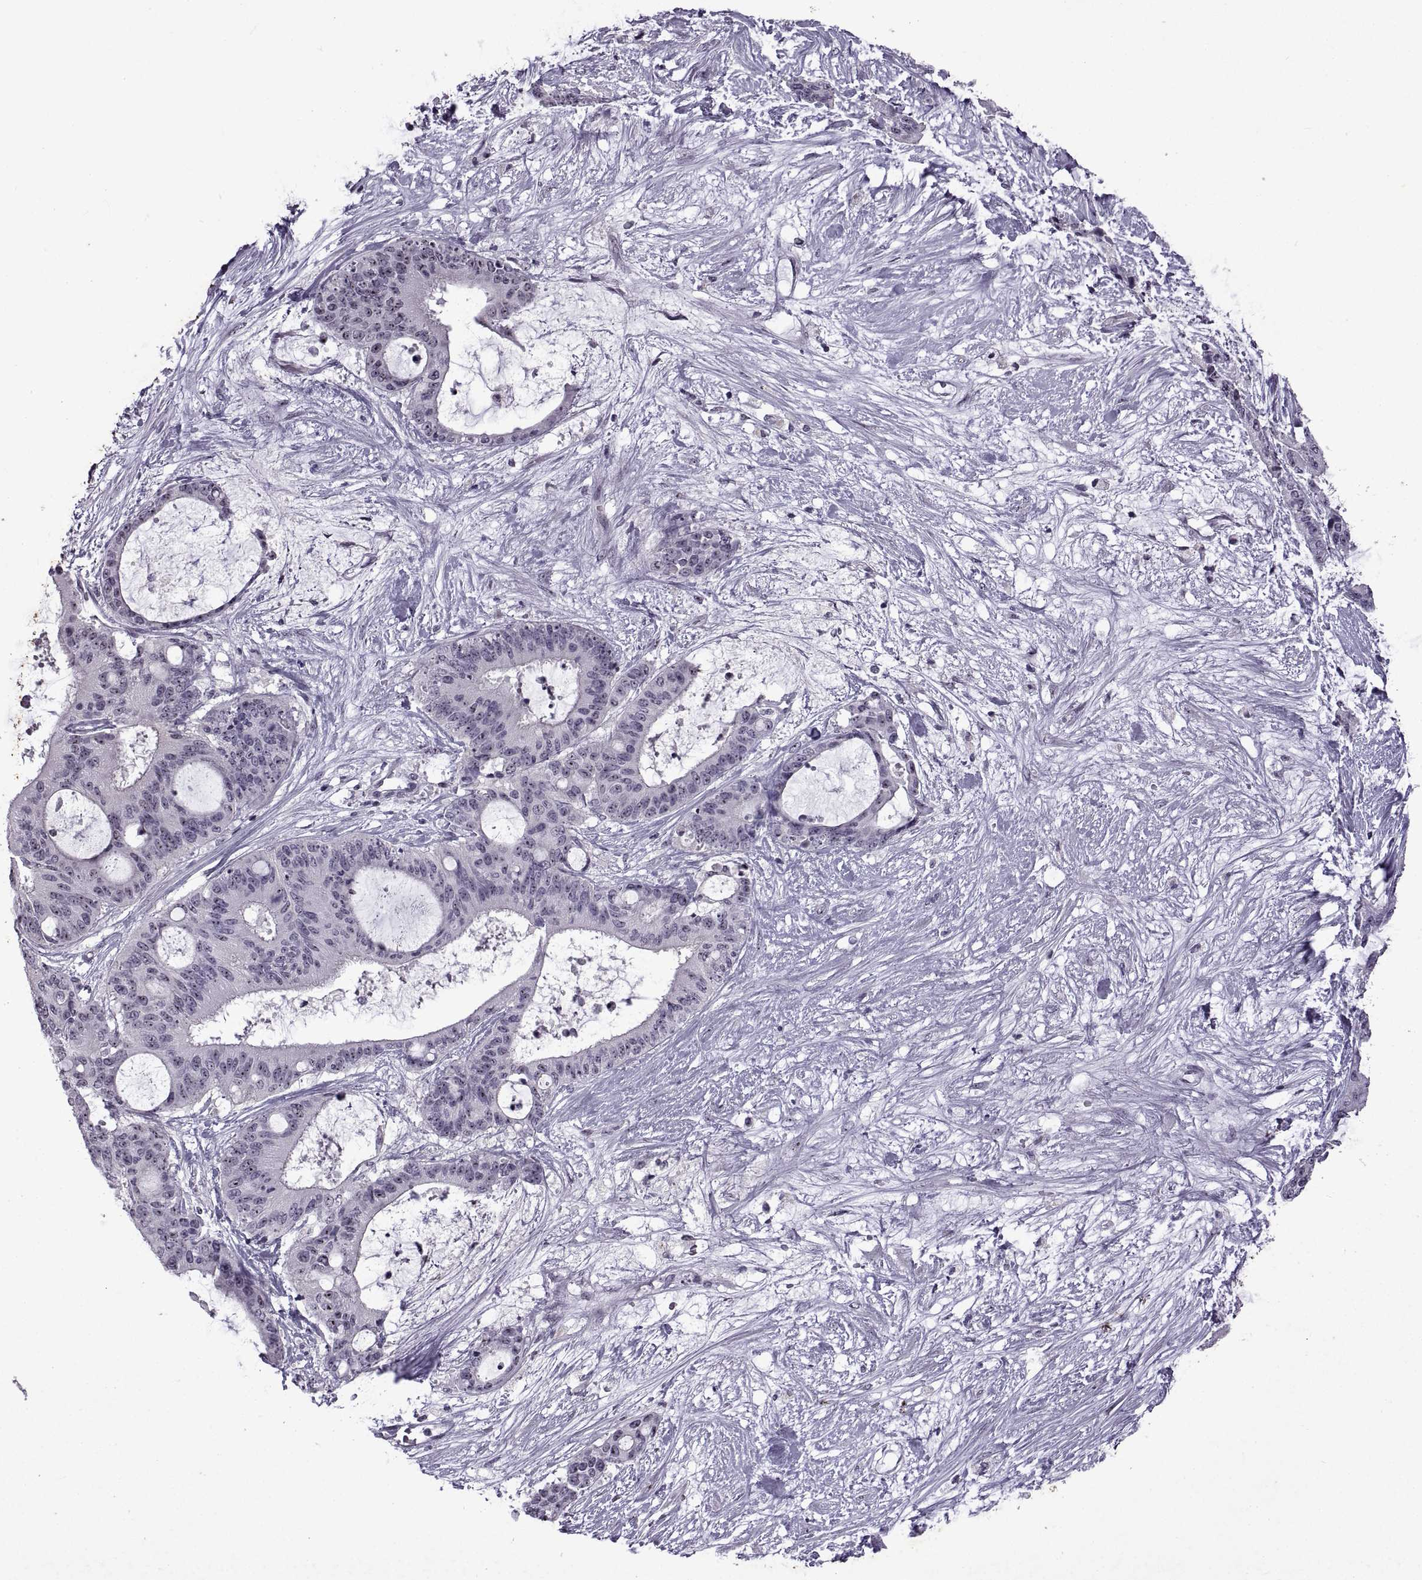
{"staining": {"intensity": "weak", "quantity": "<25%", "location": "nuclear"}, "tissue": "liver cancer", "cell_type": "Tumor cells", "image_type": "cancer", "snomed": [{"axis": "morphology", "description": "Normal tissue, NOS"}, {"axis": "morphology", "description": "Cholangiocarcinoma"}, {"axis": "topography", "description": "Liver"}, {"axis": "topography", "description": "Peripheral nerve tissue"}], "caption": "Liver cholangiocarcinoma was stained to show a protein in brown. There is no significant expression in tumor cells.", "gene": "SINHCAF", "patient": {"sex": "female", "age": 73}}